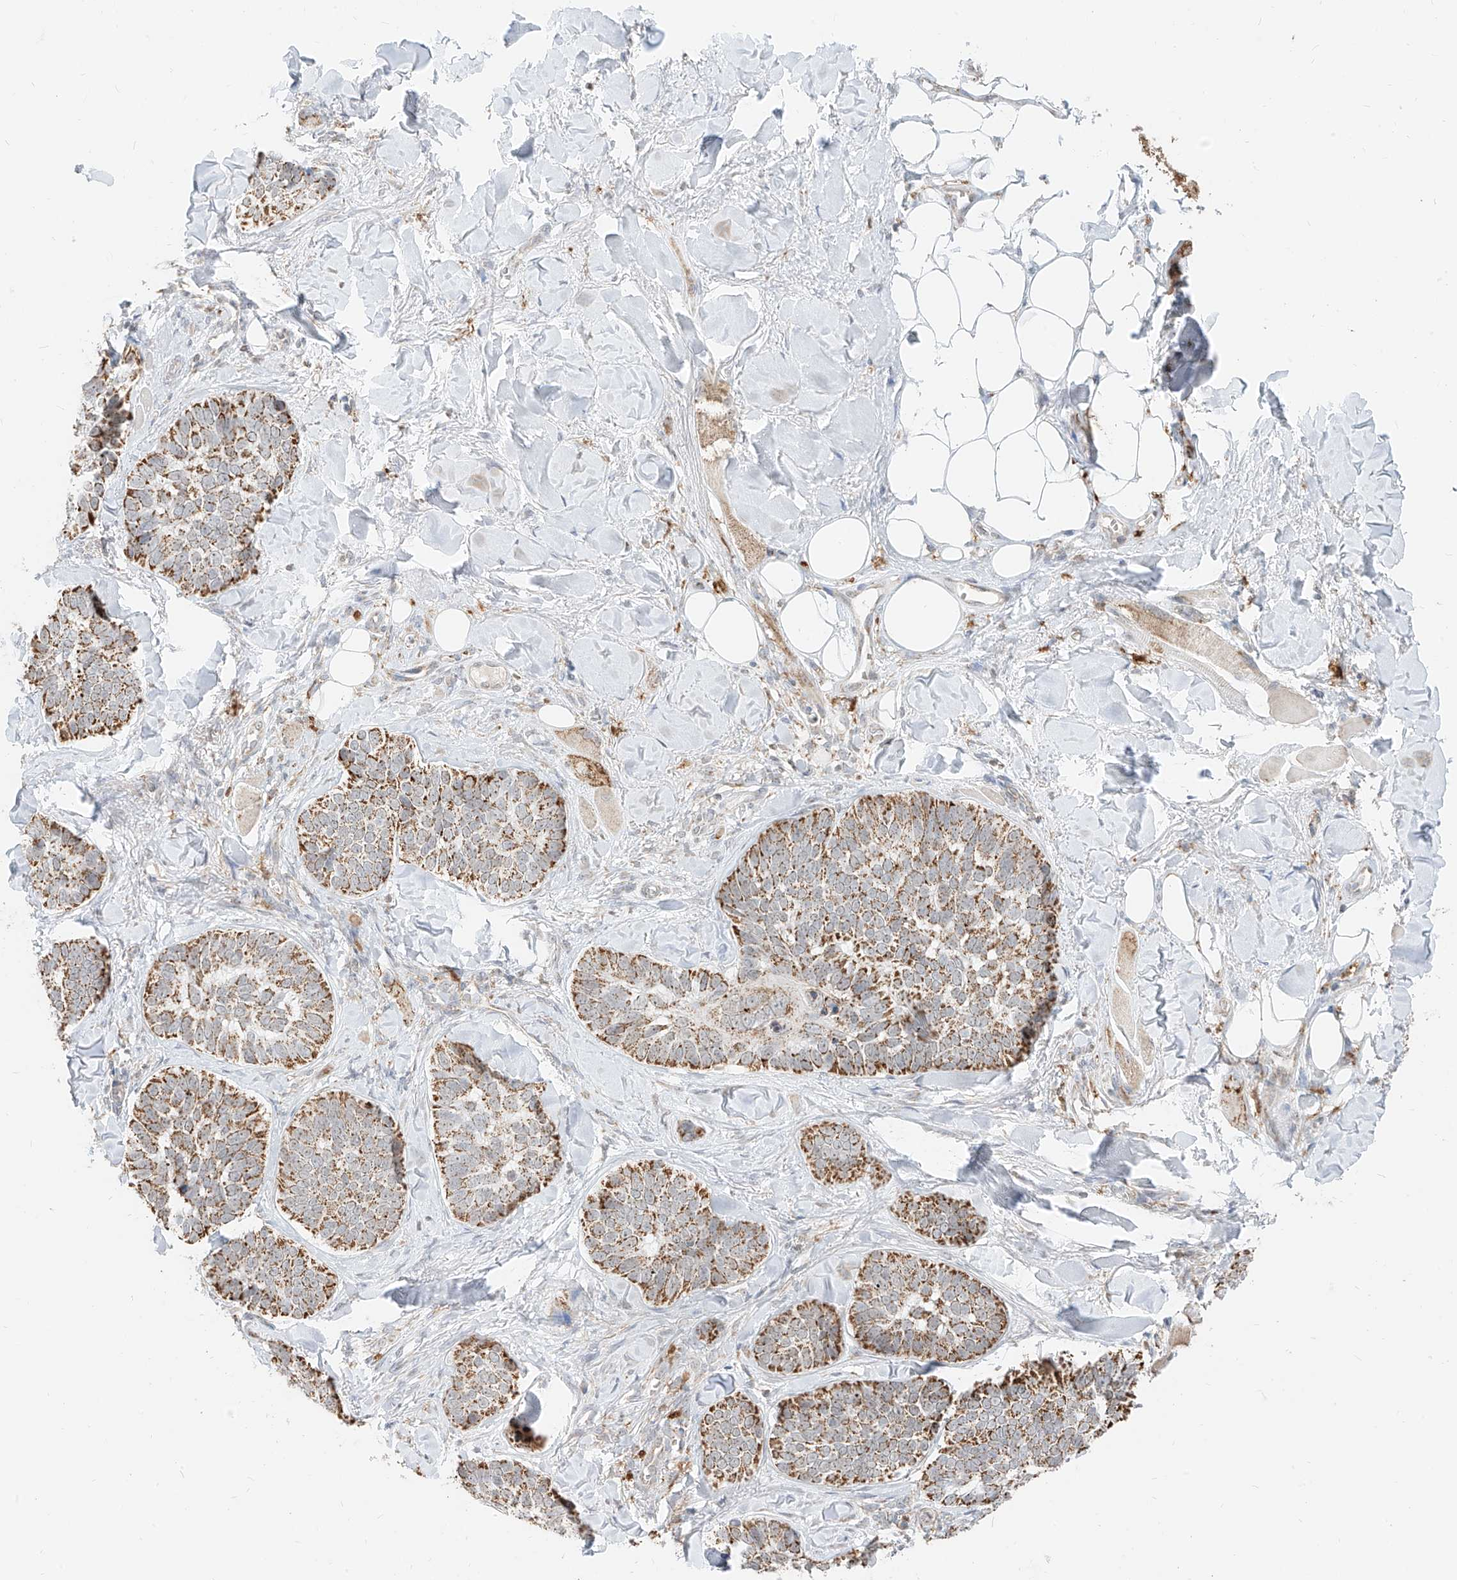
{"staining": {"intensity": "moderate", "quantity": ">75%", "location": "cytoplasmic/membranous"}, "tissue": "skin cancer", "cell_type": "Tumor cells", "image_type": "cancer", "snomed": [{"axis": "morphology", "description": "Basal cell carcinoma"}, {"axis": "topography", "description": "Skin"}], "caption": "This is a photomicrograph of immunohistochemistry (IHC) staining of skin basal cell carcinoma, which shows moderate staining in the cytoplasmic/membranous of tumor cells.", "gene": "MTUS2", "patient": {"sex": "male", "age": 62}}